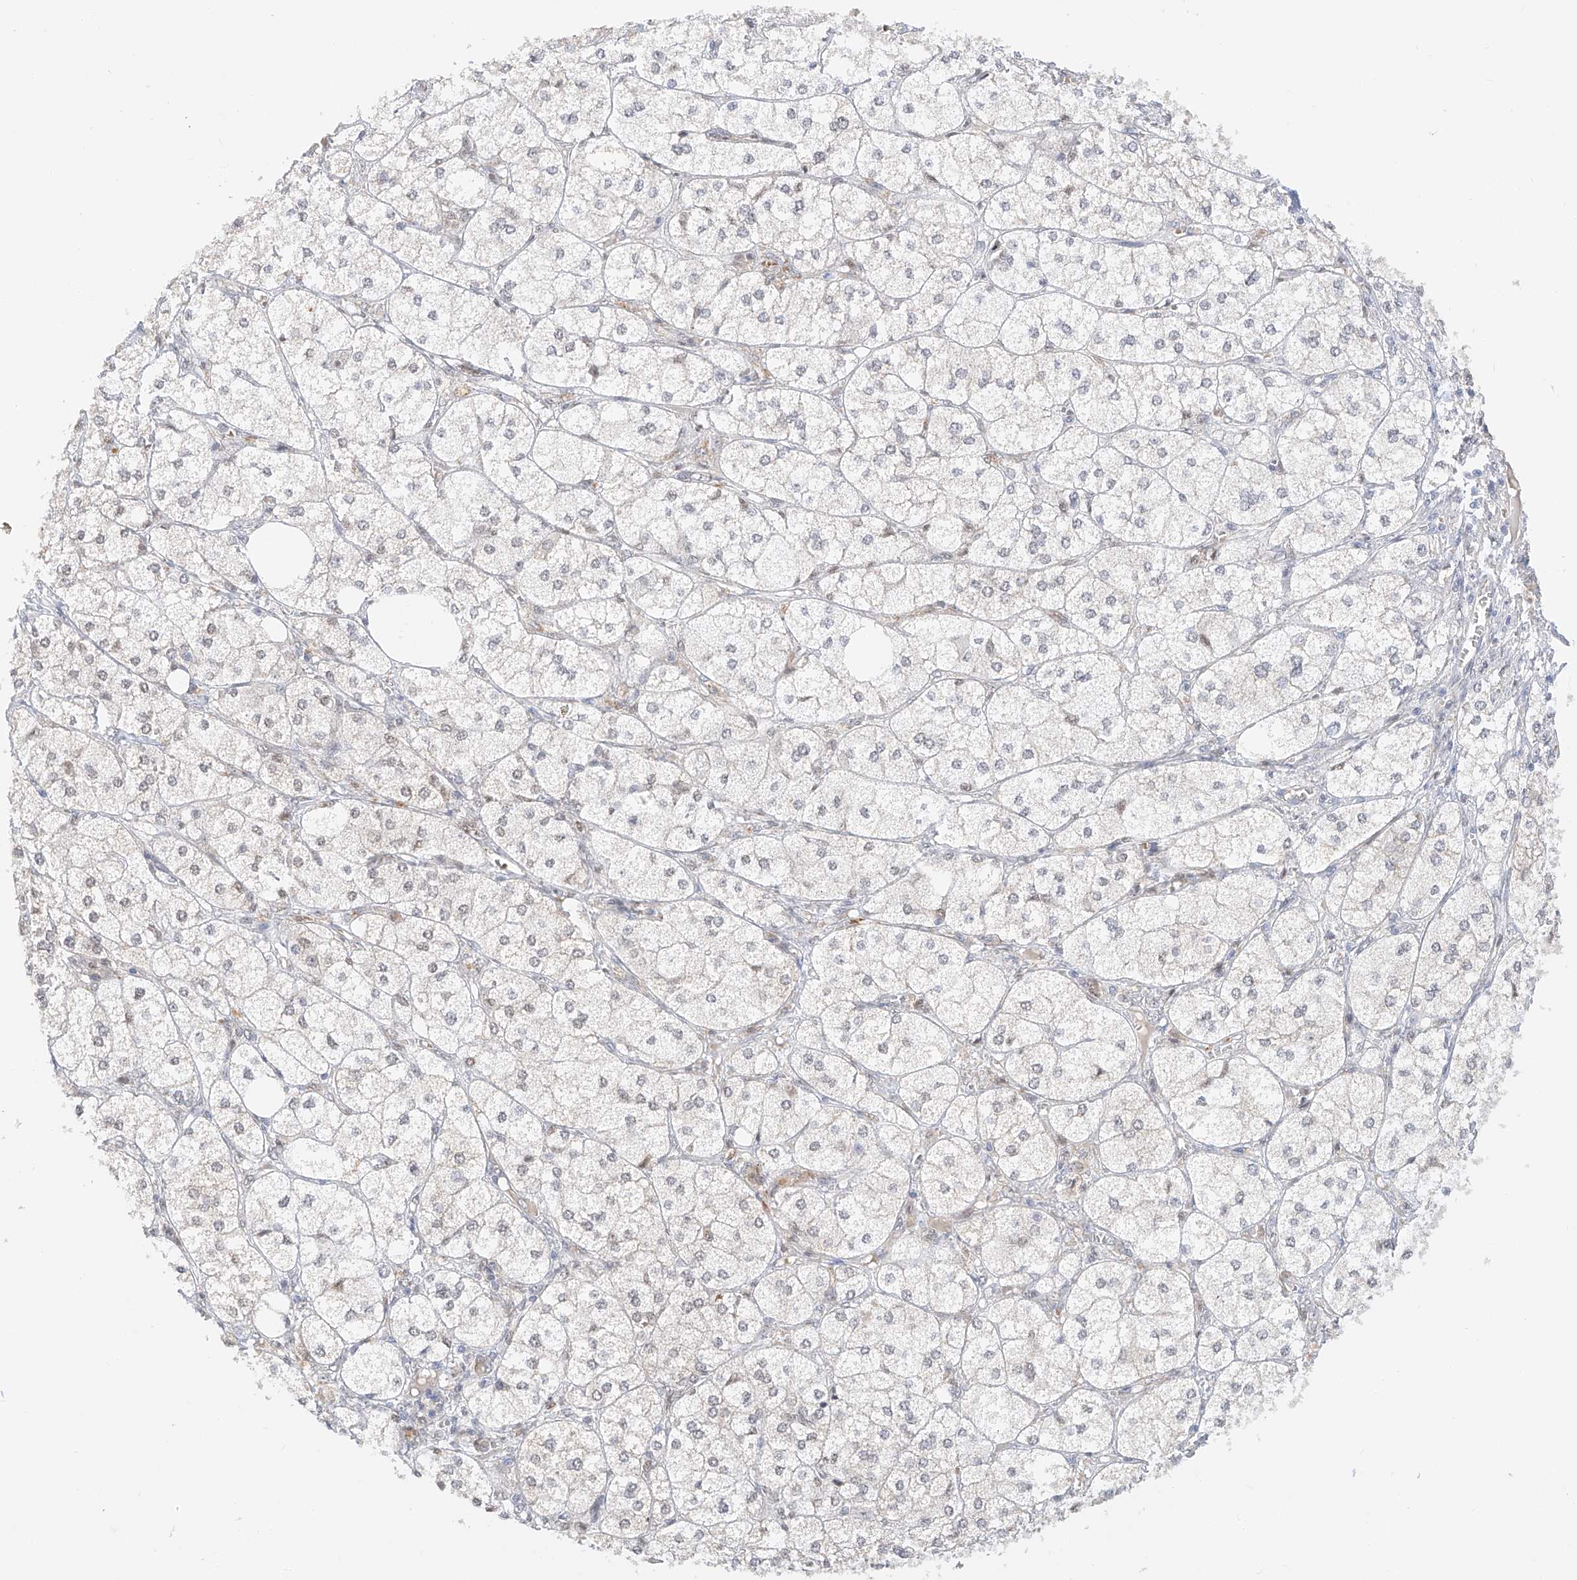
{"staining": {"intensity": "moderate", "quantity": "25%-75%", "location": "nuclear"}, "tissue": "adrenal gland", "cell_type": "Glandular cells", "image_type": "normal", "snomed": [{"axis": "morphology", "description": "Normal tissue, NOS"}, {"axis": "topography", "description": "Adrenal gland"}], "caption": "Immunohistochemistry image of unremarkable adrenal gland: human adrenal gland stained using IHC demonstrates medium levels of moderate protein expression localized specifically in the nuclear of glandular cells, appearing as a nuclear brown color.", "gene": "POGK", "patient": {"sex": "female", "age": 61}}